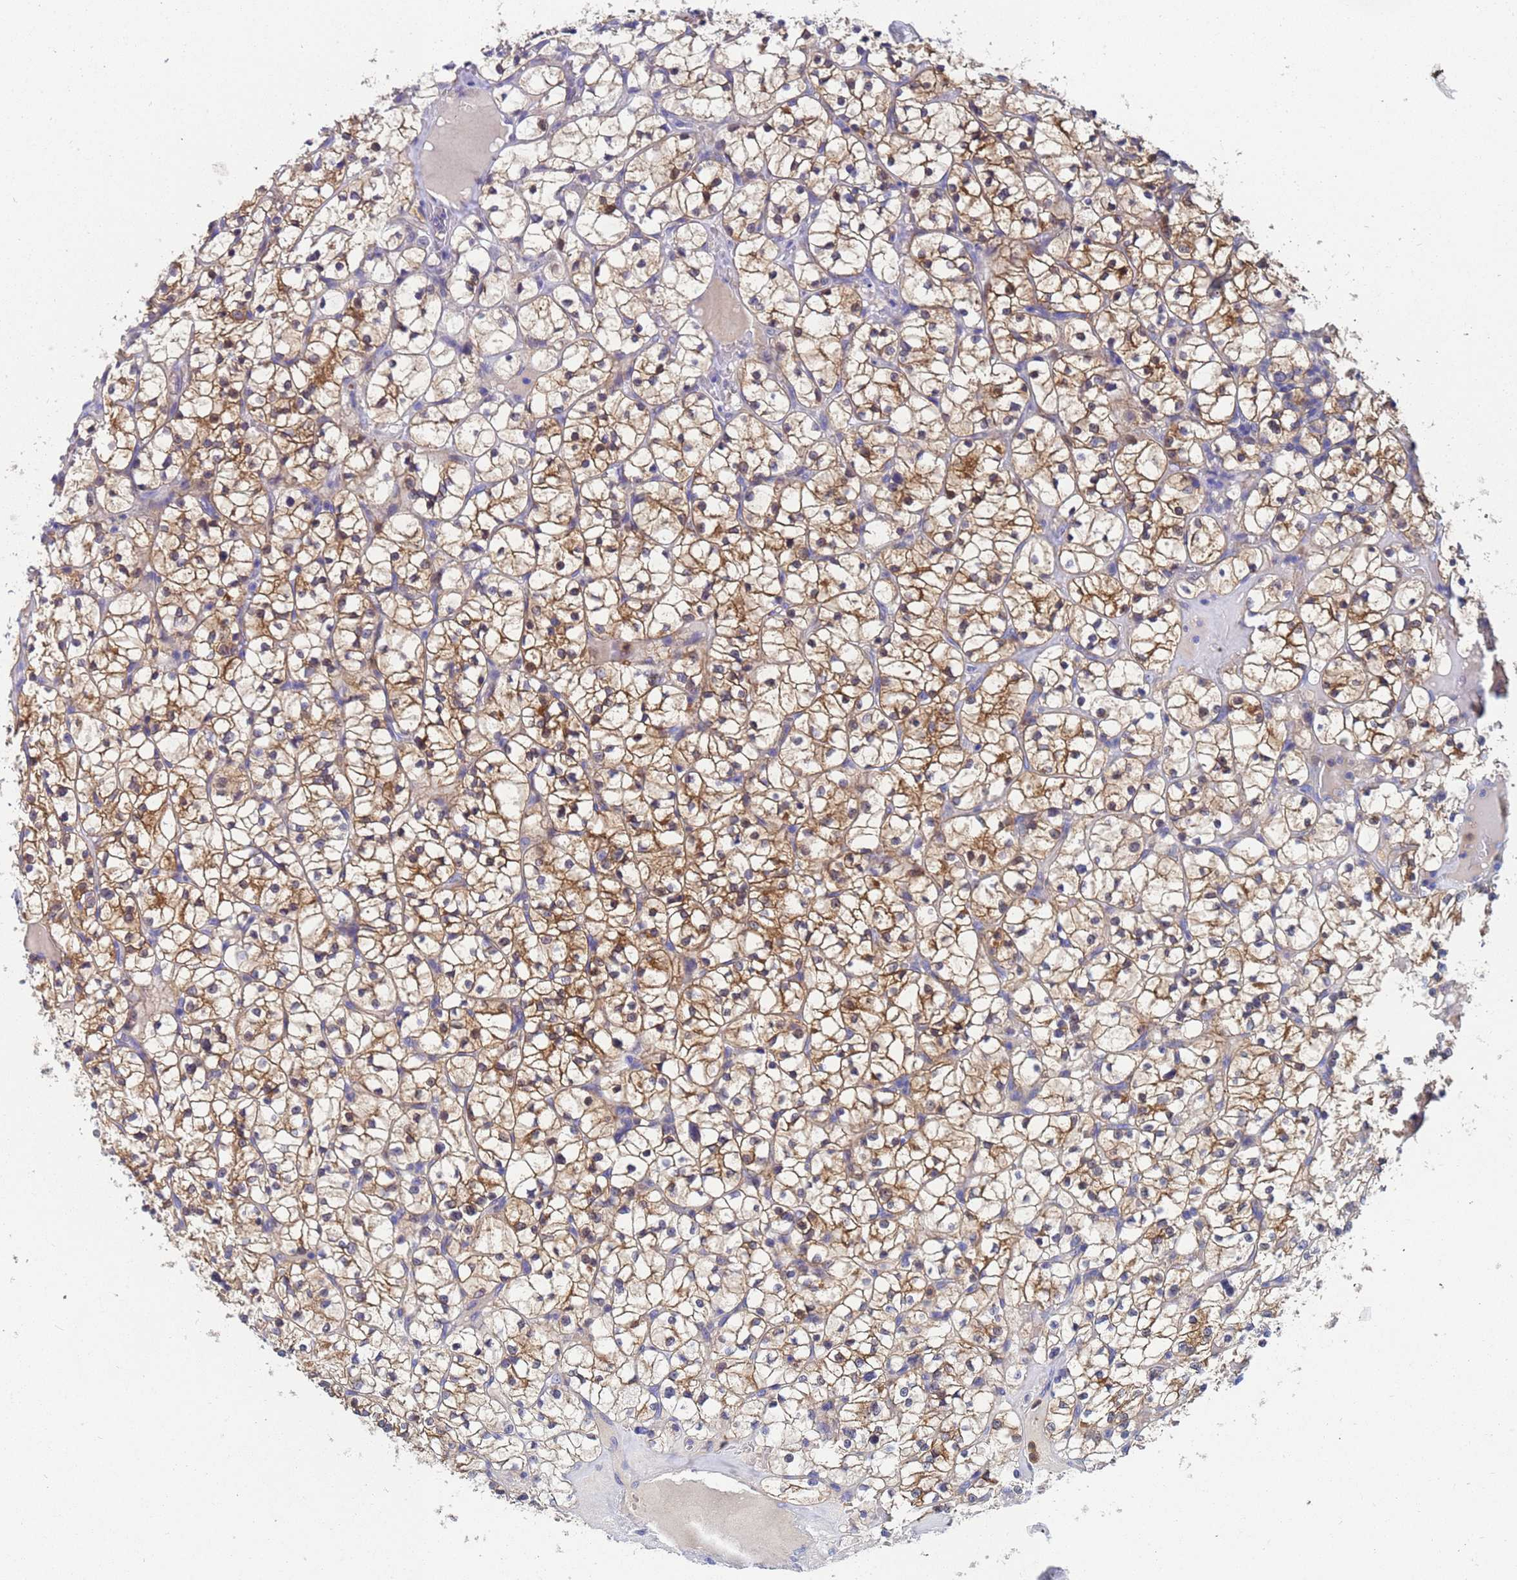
{"staining": {"intensity": "moderate", "quantity": ">75%", "location": "cytoplasmic/membranous"}, "tissue": "renal cancer", "cell_type": "Tumor cells", "image_type": "cancer", "snomed": [{"axis": "morphology", "description": "Adenocarcinoma, NOS"}, {"axis": "topography", "description": "Kidney"}], "caption": "IHC histopathology image of neoplastic tissue: human renal adenocarcinoma stained using immunohistochemistry reveals medium levels of moderate protein expression localized specifically in the cytoplasmic/membranous of tumor cells, appearing as a cytoplasmic/membranous brown color.", "gene": "TTLL11", "patient": {"sex": "female", "age": 64}}